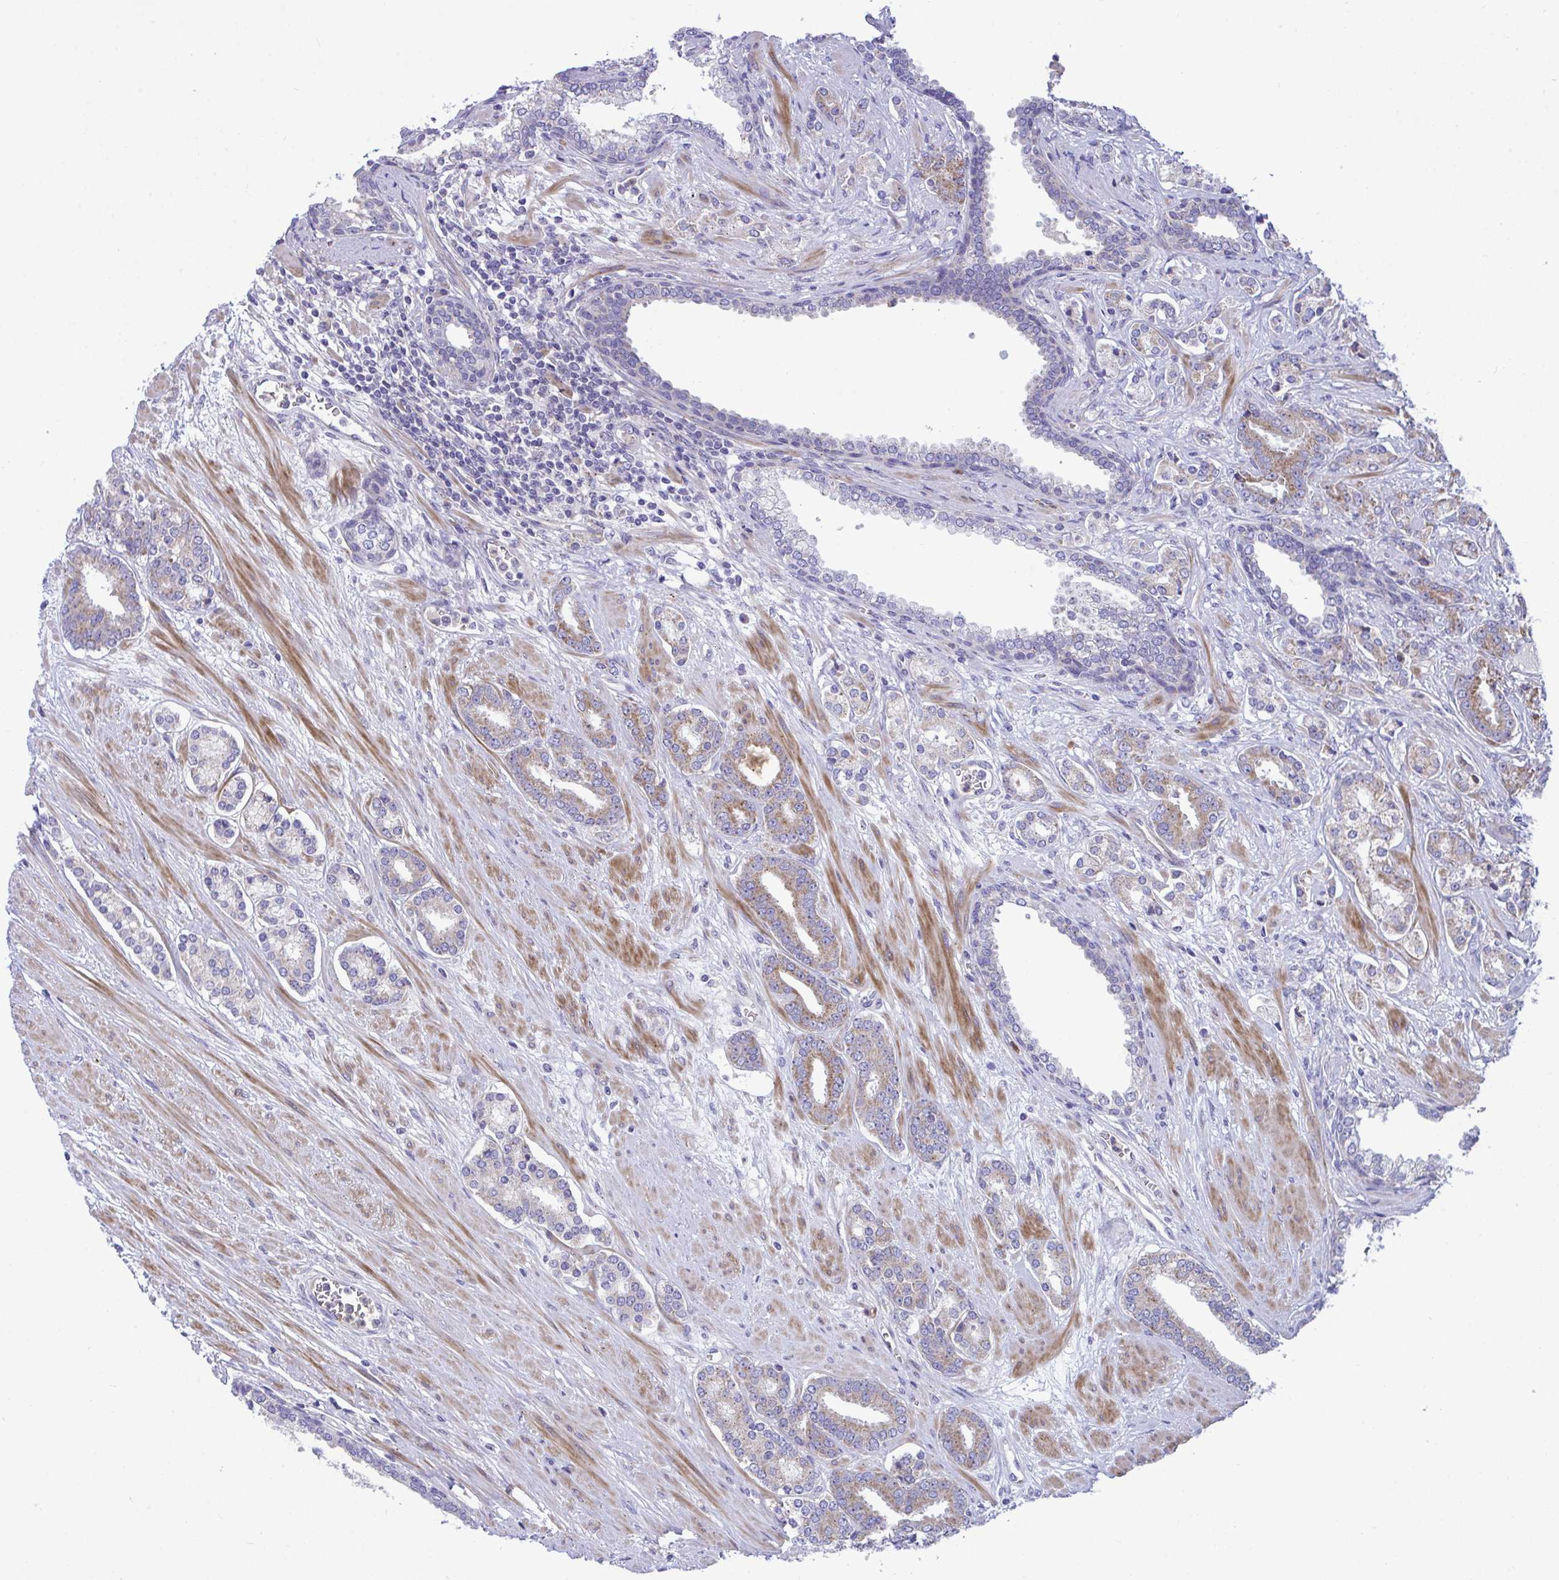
{"staining": {"intensity": "moderate", "quantity": "<25%", "location": "cytoplasmic/membranous"}, "tissue": "prostate cancer", "cell_type": "Tumor cells", "image_type": "cancer", "snomed": [{"axis": "morphology", "description": "Adenocarcinoma, High grade"}, {"axis": "topography", "description": "Prostate"}], "caption": "The image displays immunohistochemical staining of adenocarcinoma (high-grade) (prostate). There is moderate cytoplasmic/membranous staining is appreciated in about <25% of tumor cells.", "gene": "MRPS16", "patient": {"sex": "male", "age": 60}}